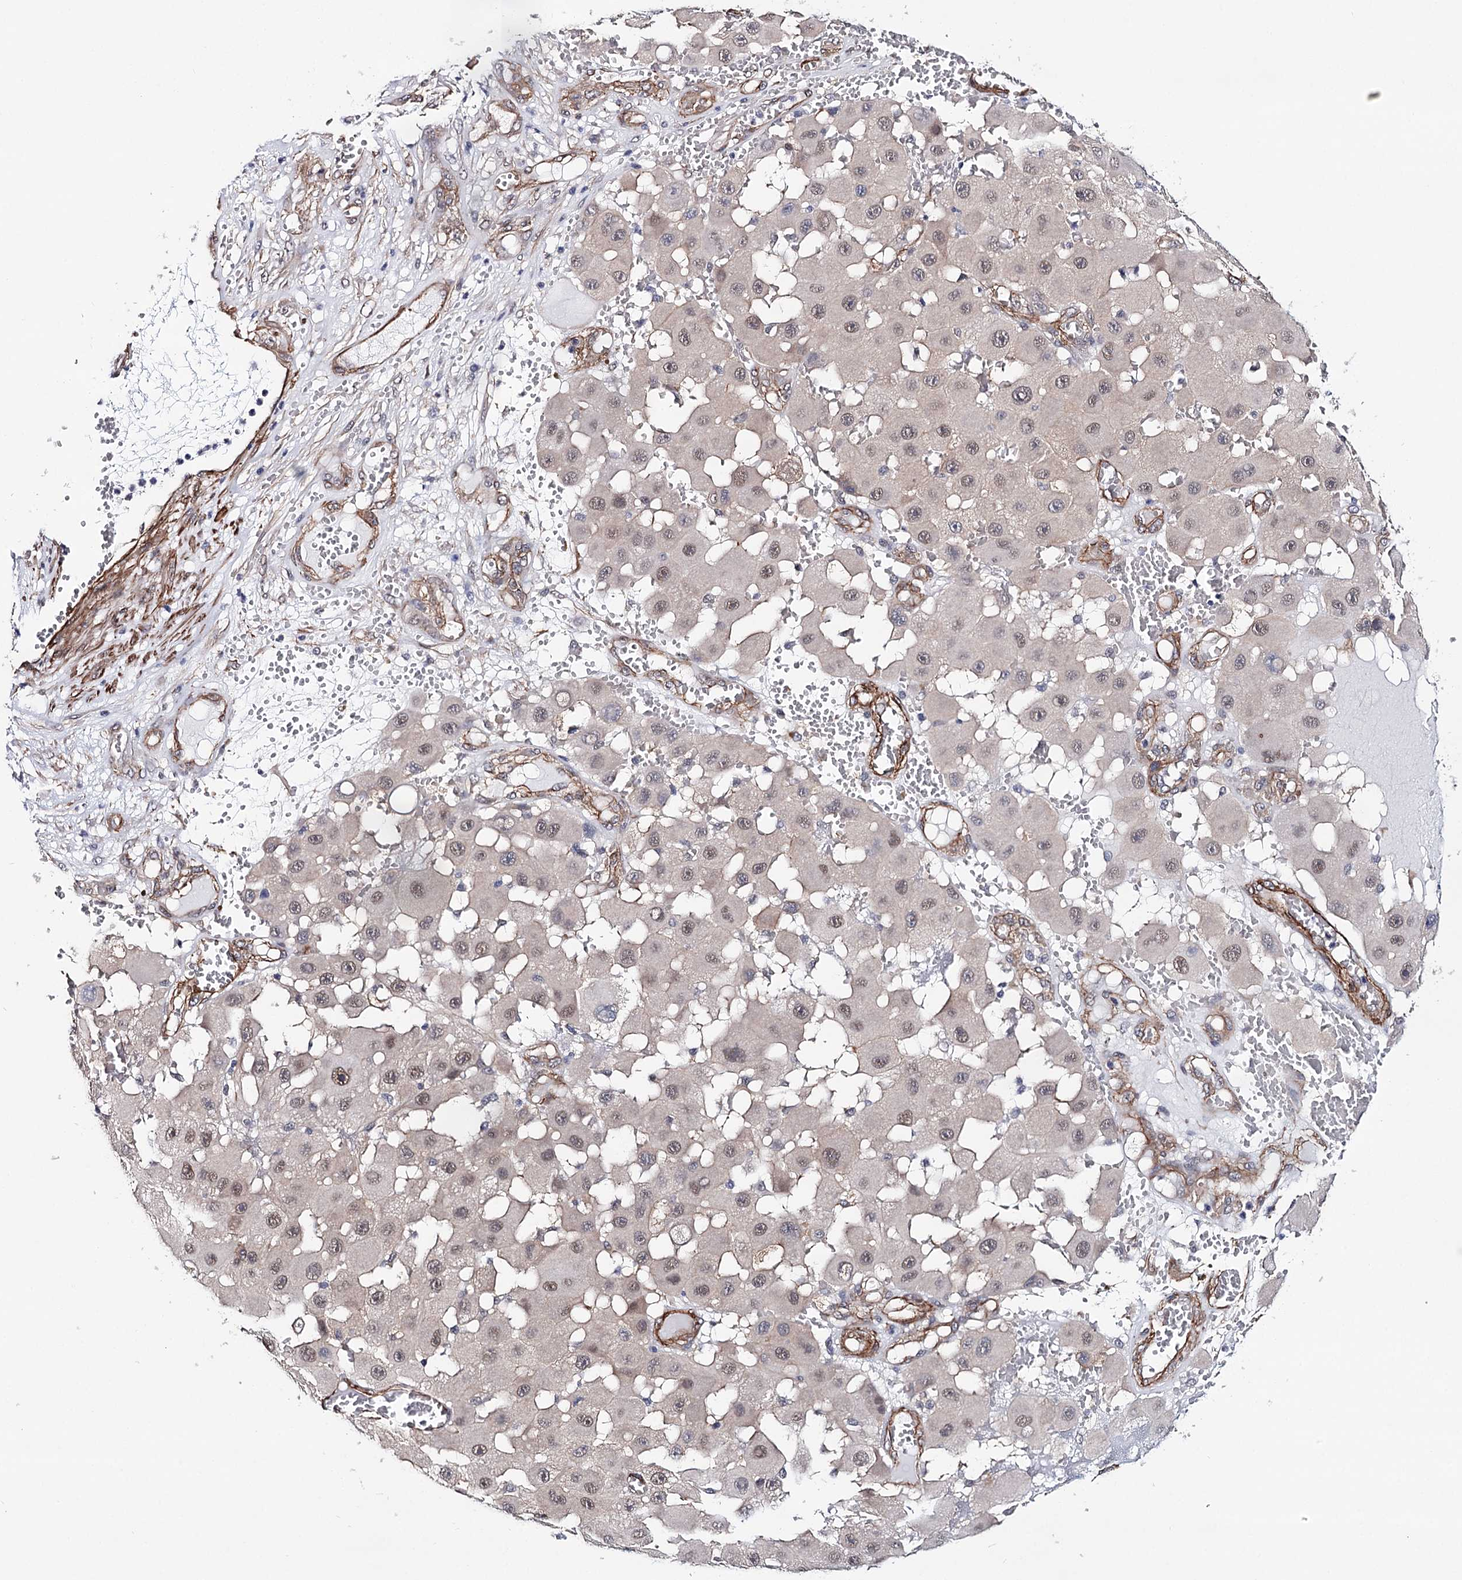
{"staining": {"intensity": "moderate", "quantity": ">75%", "location": "nuclear"}, "tissue": "melanoma", "cell_type": "Tumor cells", "image_type": "cancer", "snomed": [{"axis": "morphology", "description": "Malignant melanoma, NOS"}, {"axis": "topography", "description": "Skin"}], "caption": "Immunohistochemistry (IHC) image of human melanoma stained for a protein (brown), which shows medium levels of moderate nuclear positivity in approximately >75% of tumor cells.", "gene": "PPP2R5B", "patient": {"sex": "female", "age": 81}}